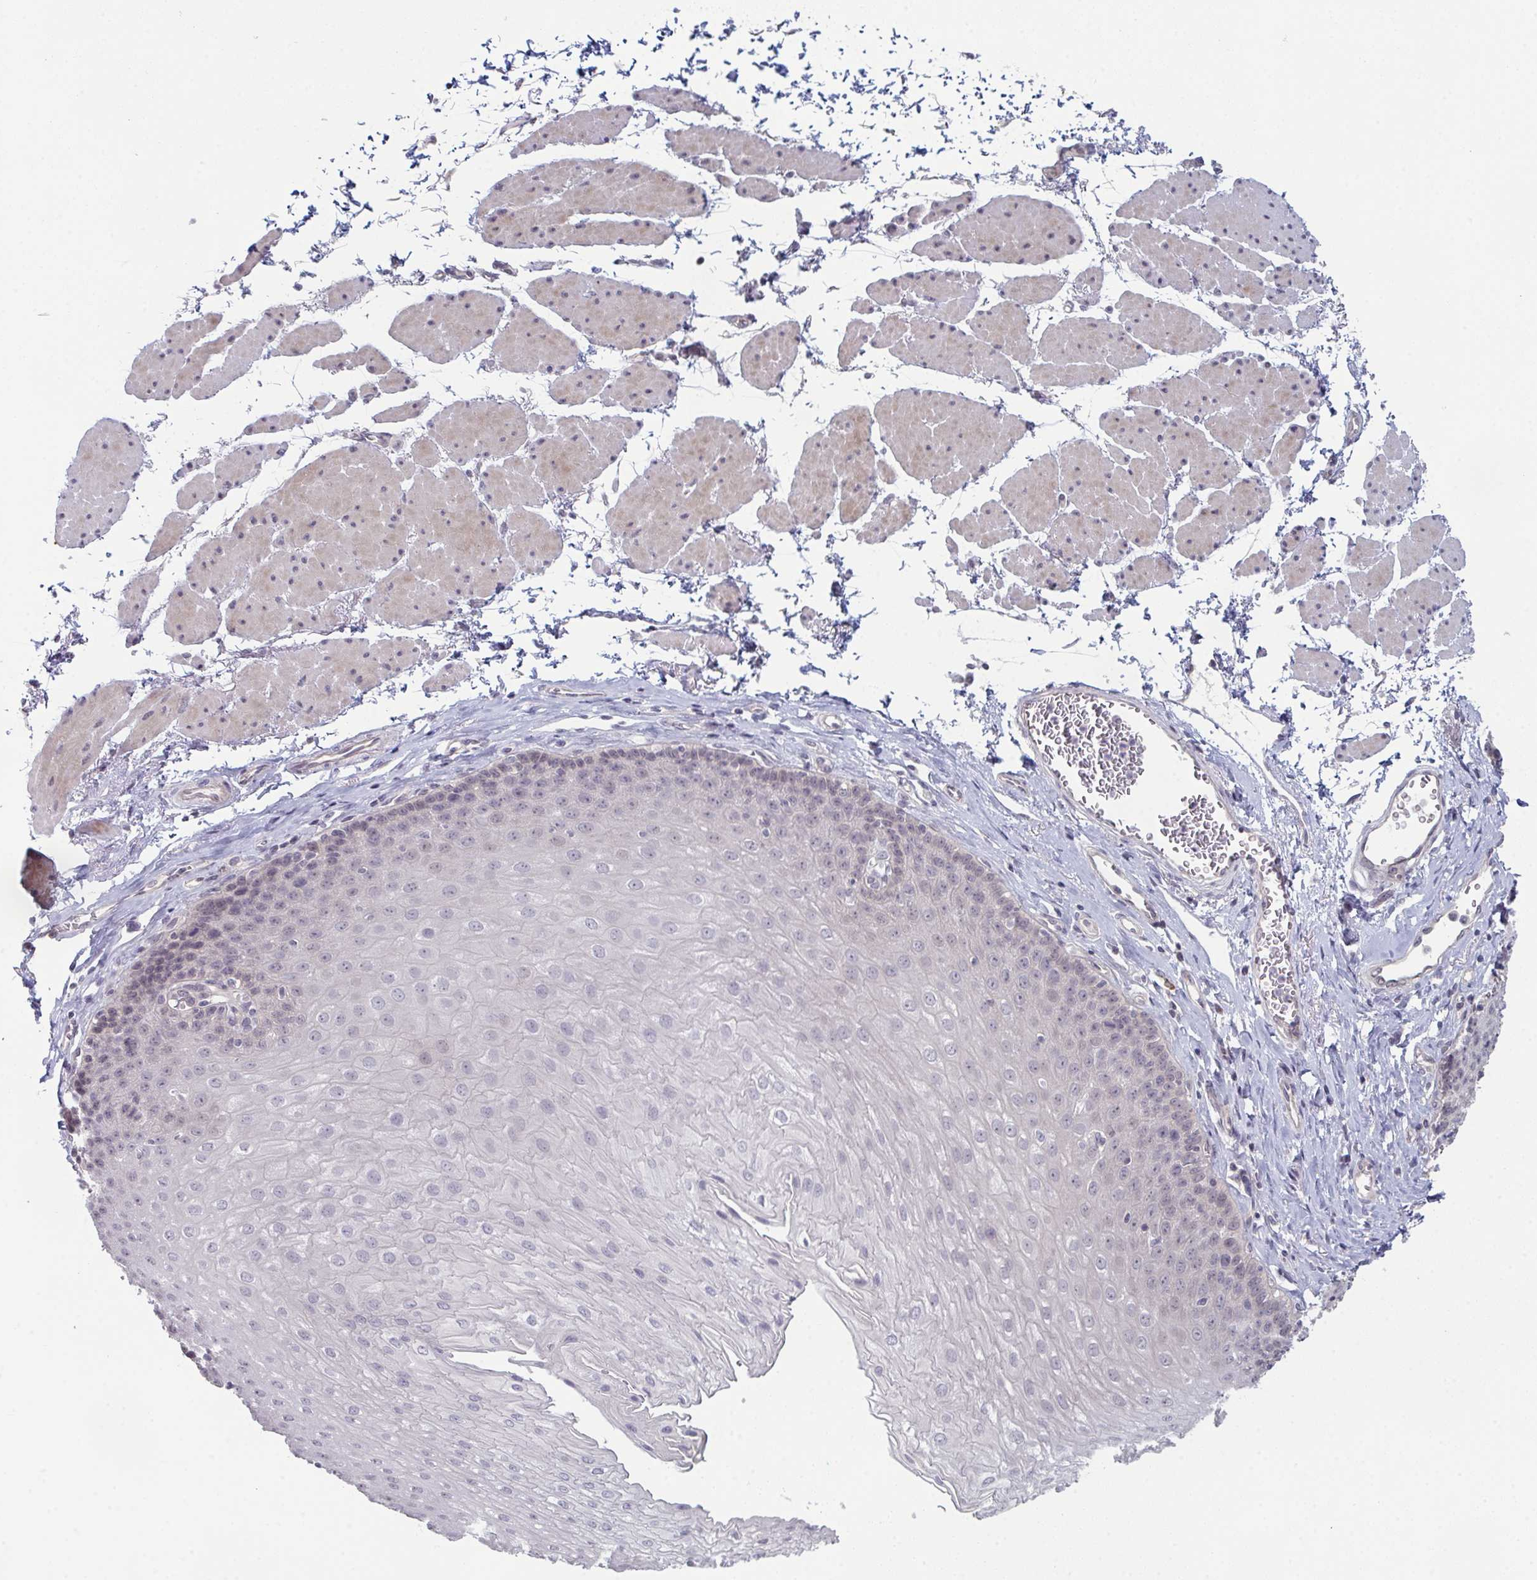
{"staining": {"intensity": "negative", "quantity": "none", "location": "none"}, "tissue": "esophagus", "cell_type": "Squamous epithelial cells", "image_type": "normal", "snomed": [{"axis": "morphology", "description": "Normal tissue, NOS"}, {"axis": "topography", "description": "Esophagus"}], "caption": "This is an immunohistochemistry micrograph of benign human esophagus. There is no expression in squamous epithelial cells.", "gene": "ZNF214", "patient": {"sex": "female", "age": 81}}